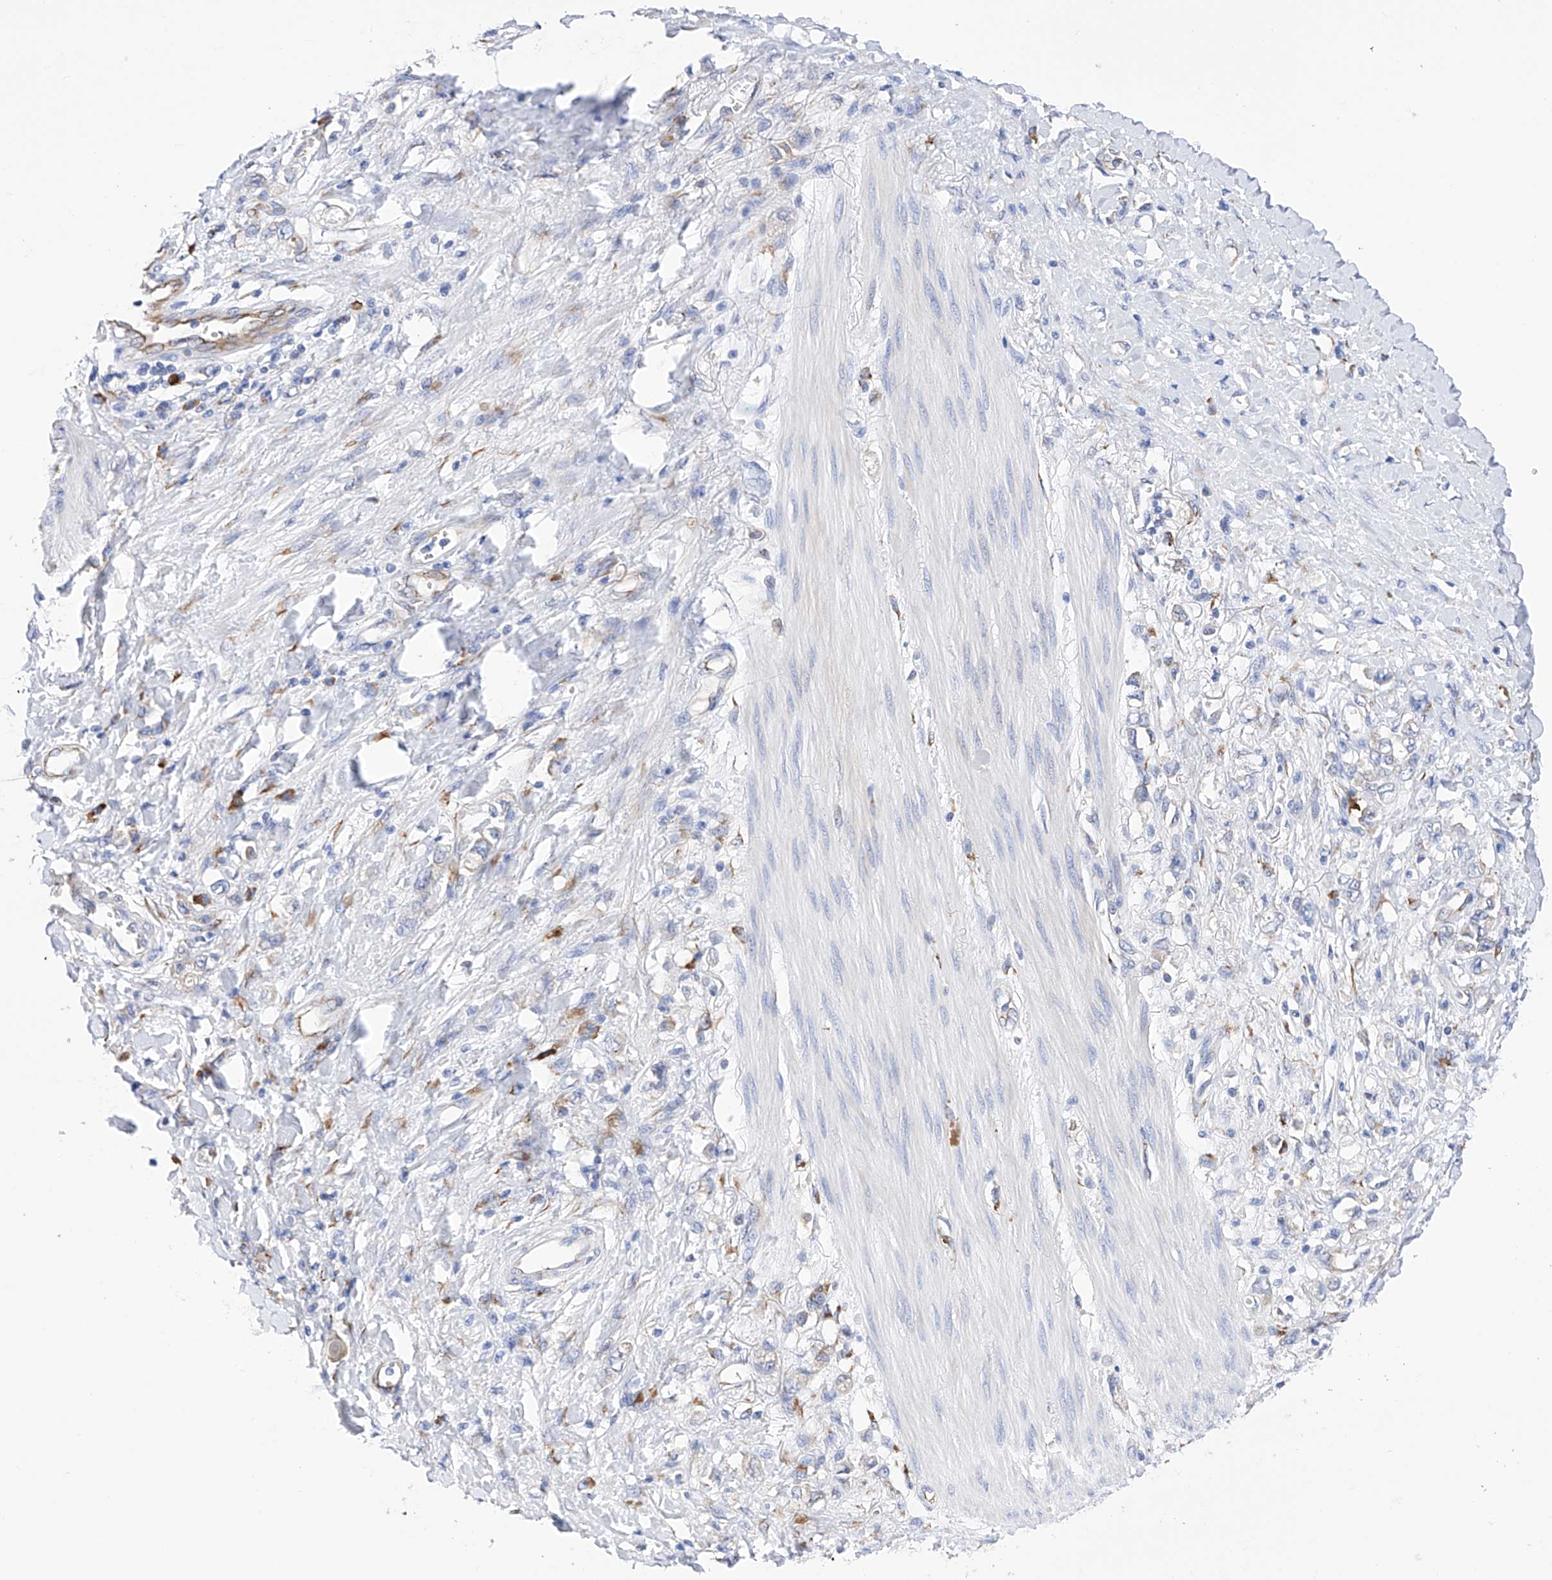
{"staining": {"intensity": "weak", "quantity": "<25%", "location": "cytoplasmic/membranous"}, "tissue": "stomach cancer", "cell_type": "Tumor cells", "image_type": "cancer", "snomed": [{"axis": "morphology", "description": "Adenocarcinoma, NOS"}, {"axis": "topography", "description": "Stomach"}], "caption": "DAB immunohistochemical staining of human stomach cancer (adenocarcinoma) reveals no significant staining in tumor cells. (DAB (3,3'-diaminobenzidine) immunohistochemistry, high magnification).", "gene": "PDIA5", "patient": {"sex": "female", "age": 76}}